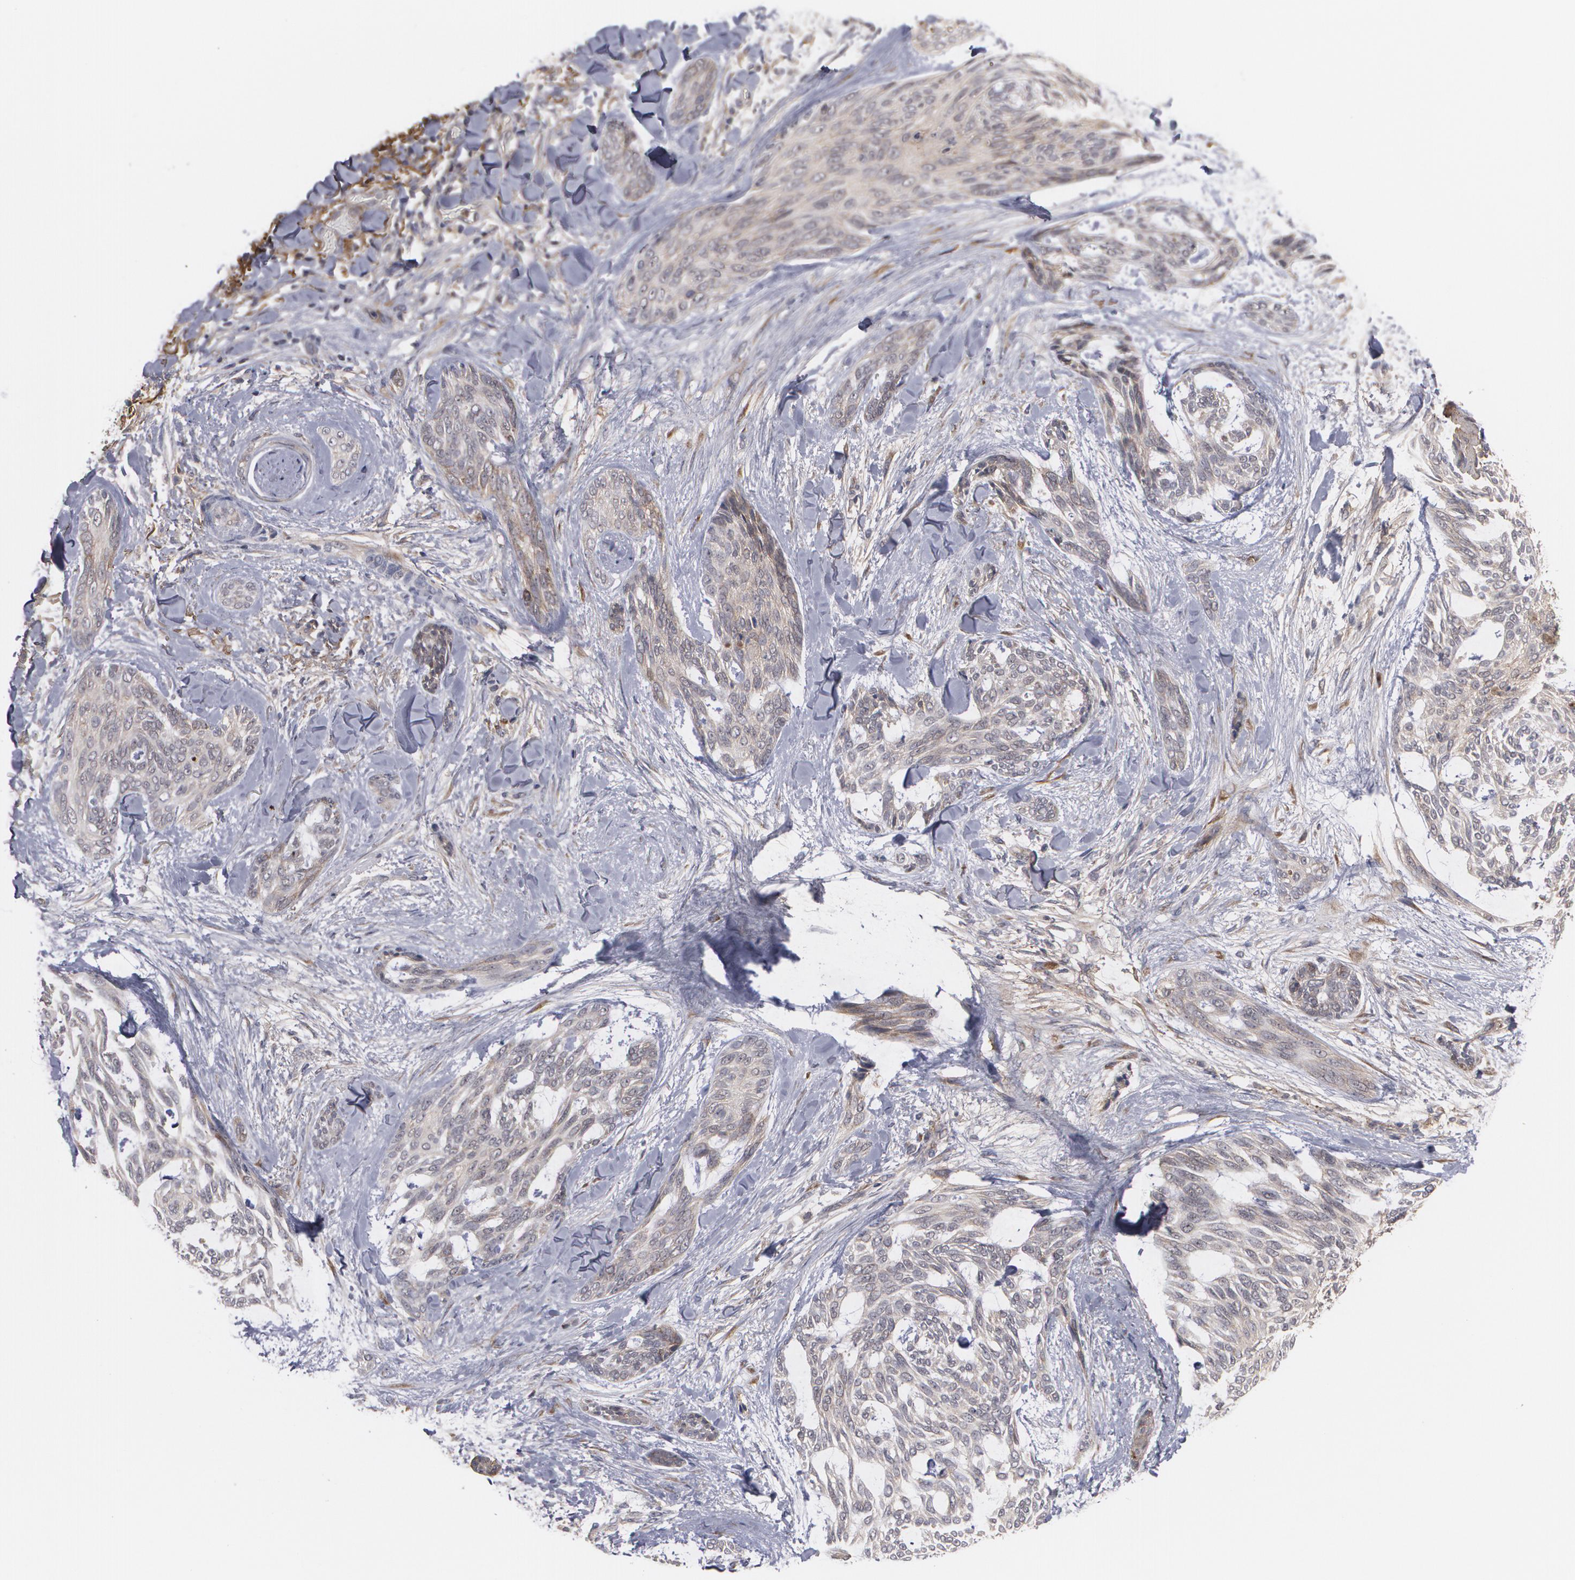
{"staining": {"intensity": "weak", "quantity": ">75%", "location": "cytoplasmic/membranous"}, "tissue": "skin cancer", "cell_type": "Tumor cells", "image_type": "cancer", "snomed": [{"axis": "morphology", "description": "Normal tissue, NOS"}, {"axis": "morphology", "description": "Basal cell carcinoma"}, {"axis": "topography", "description": "Skin"}], "caption": "Protein staining displays weak cytoplasmic/membranous staining in about >75% of tumor cells in skin basal cell carcinoma.", "gene": "BMP6", "patient": {"sex": "female", "age": 71}}